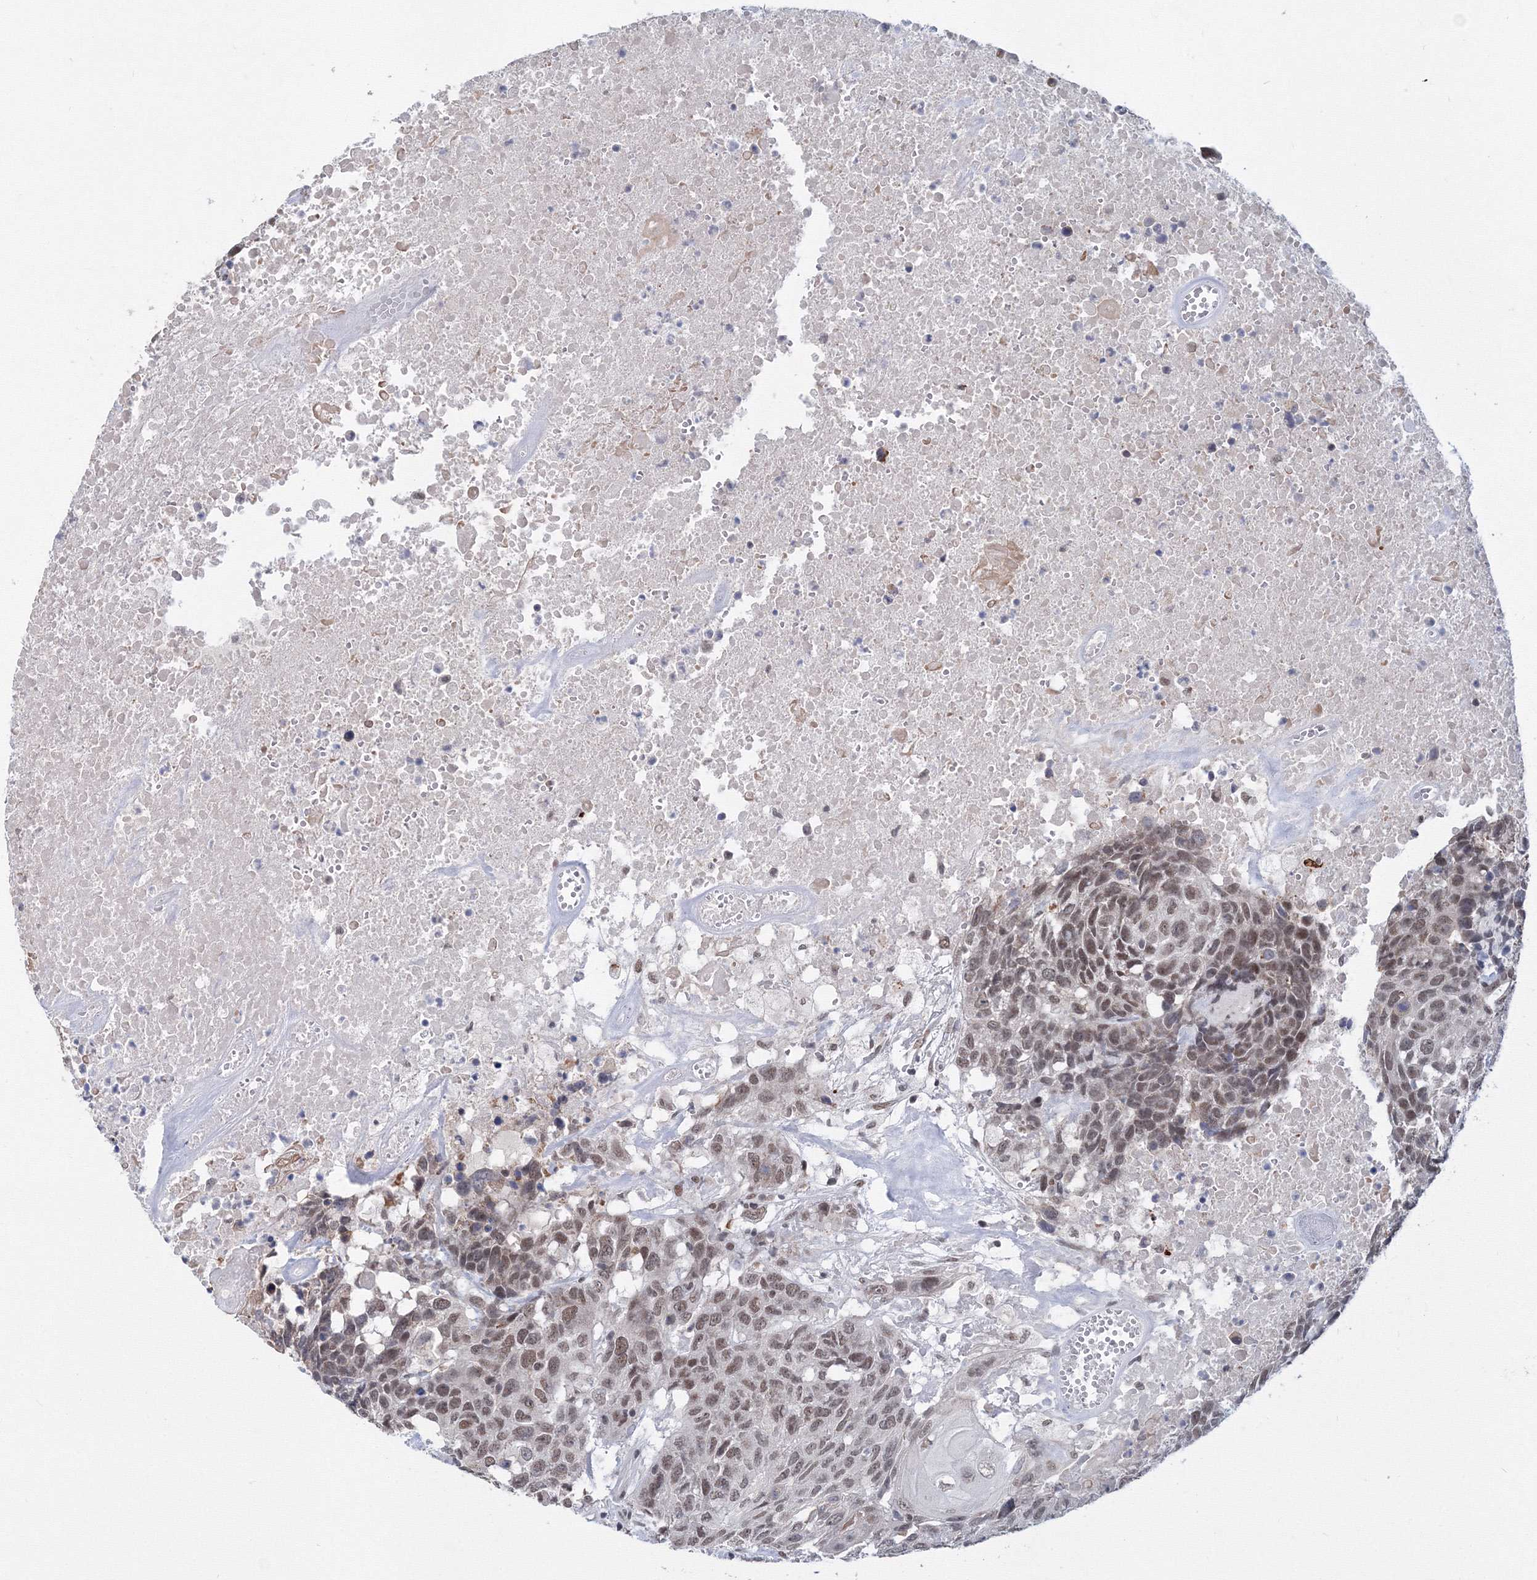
{"staining": {"intensity": "moderate", "quantity": ">75%", "location": "nuclear"}, "tissue": "head and neck cancer", "cell_type": "Tumor cells", "image_type": "cancer", "snomed": [{"axis": "morphology", "description": "Squamous cell carcinoma, NOS"}, {"axis": "topography", "description": "Head-Neck"}], "caption": "Tumor cells show moderate nuclear positivity in approximately >75% of cells in squamous cell carcinoma (head and neck). (DAB (3,3'-diaminobenzidine) IHC with brightfield microscopy, high magnification).", "gene": "SF3B6", "patient": {"sex": "male", "age": 66}}